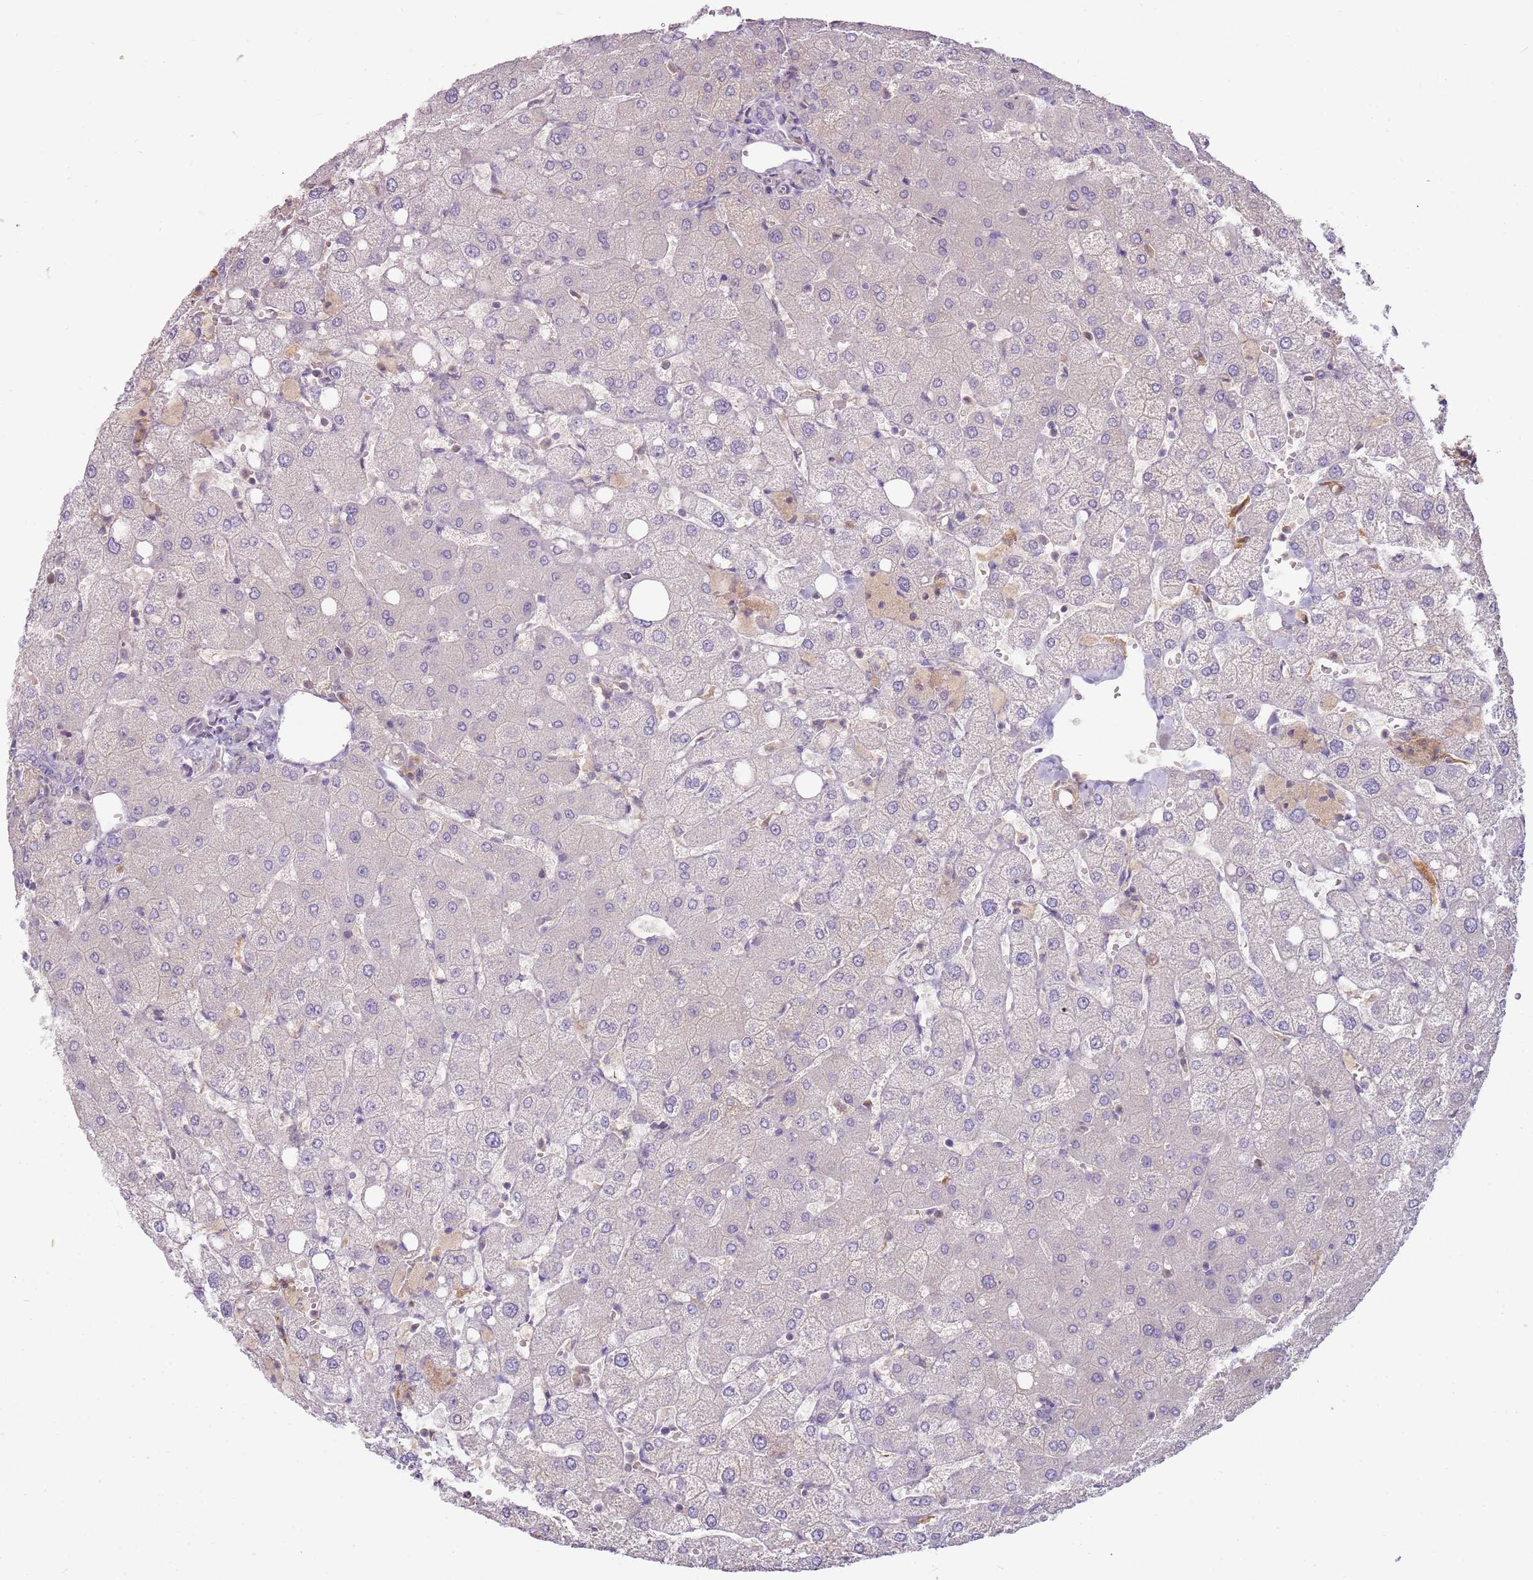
{"staining": {"intensity": "negative", "quantity": "none", "location": "none"}, "tissue": "liver", "cell_type": "Cholangiocytes", "image_type": "normal", "snomed": [{"axis": "morphology", "description": "Normal tissue, NOS"}, {"axis": "topography", "description": "Liver"}], "caption": "Immunohistochemistry photomicrograph of normal liver: liver stained with DAB shows no significant protein staining in cholangiocytes. (Brightfield microscopy of DAB immunohistochemistry at high magnification).", "gene": "ARHGAP5", "patient": {"sex": "female", "age": 54}}